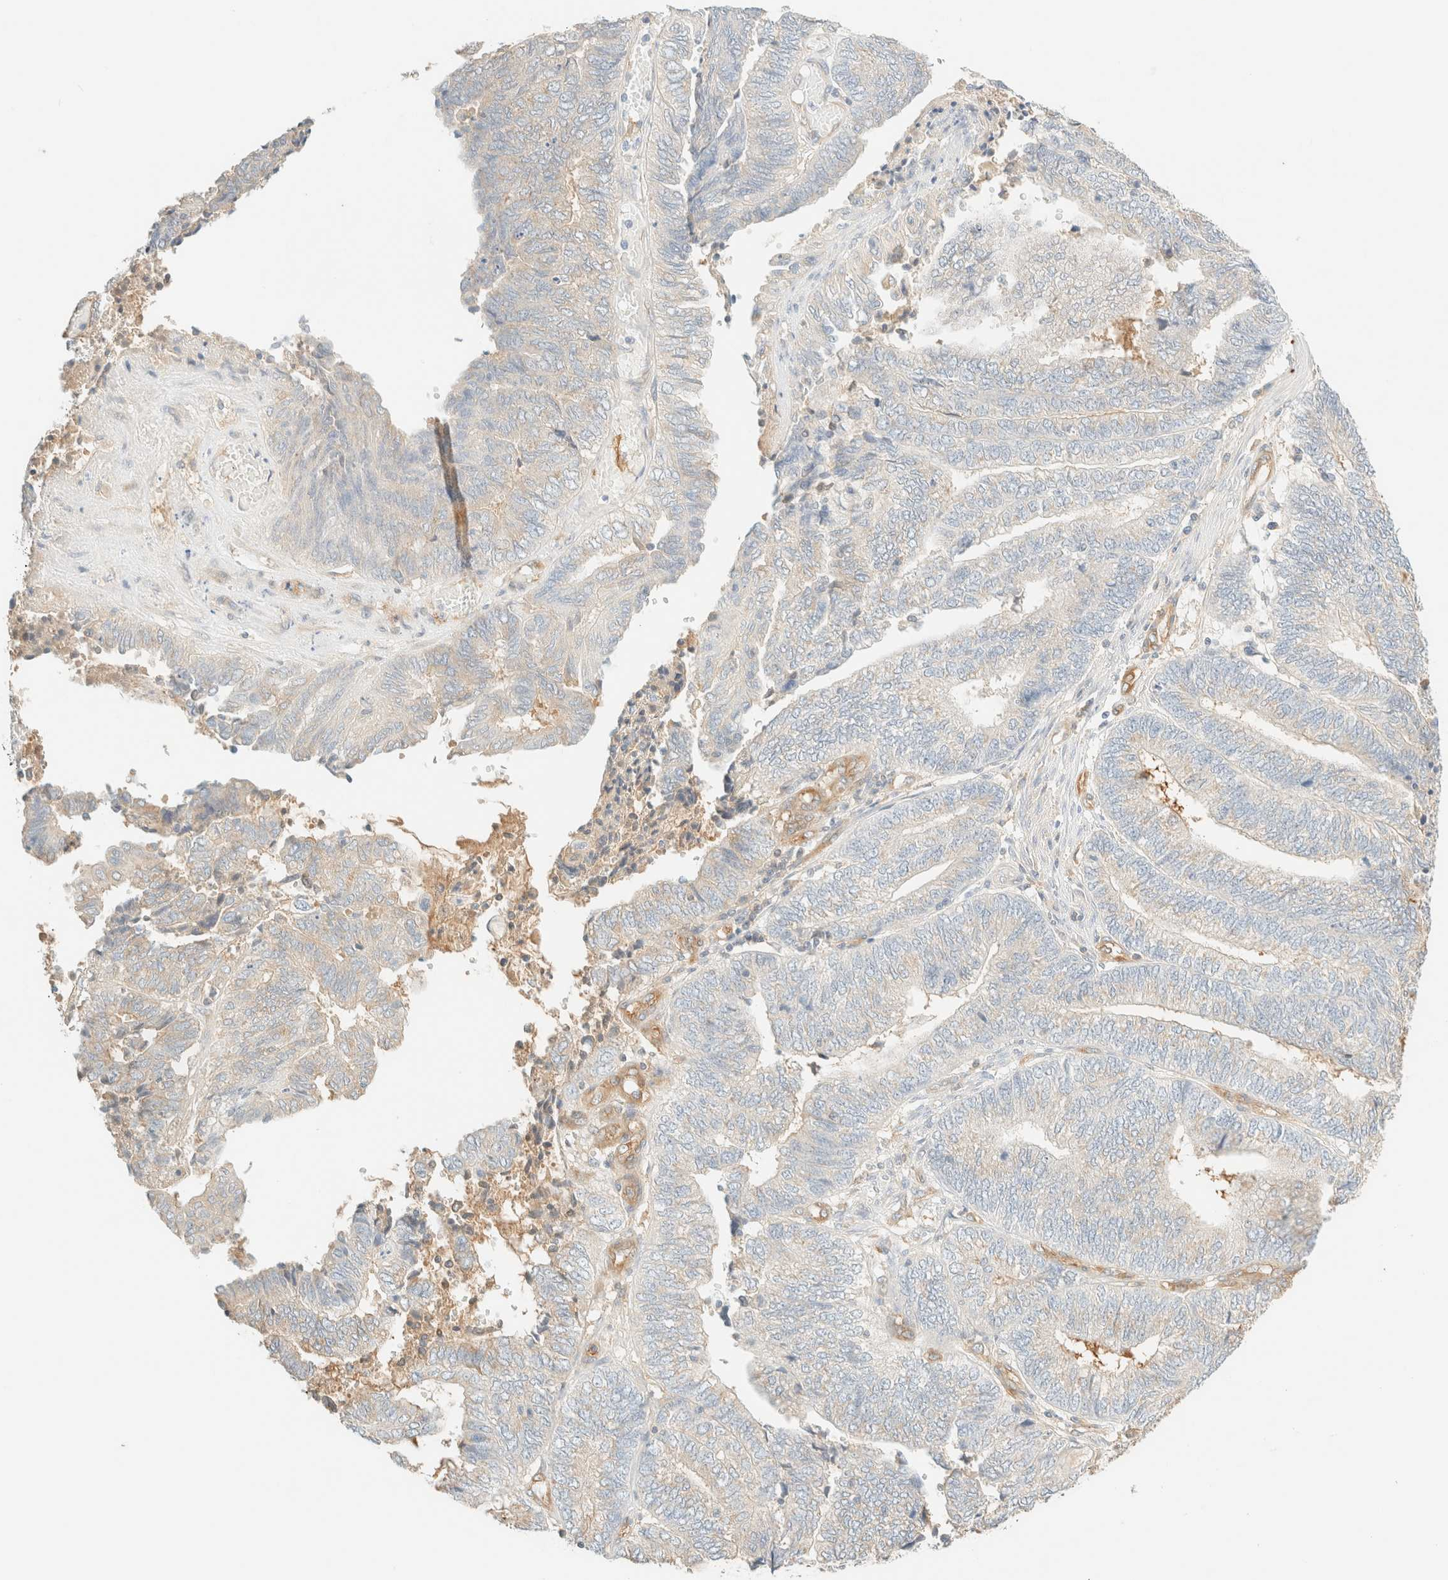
{"staining": {"intensity": "negative", "quantity": "none", "location": "none"}, "tissue": "endometrial cancer", "cell_type": "Tumor cells", "image_type": "cancer", "snomed": [{"axis": "morphology", "description": "Adenocarcinoma, NOS"}, {"axis": "topography", "description": "Uterus"}, {"axis": "topography", "description": "Endometrium"}], "caption": "Tumor cells are negative for protein expression in human endometrial cancer (adenocarcinoma). The staining is performed using DAB brown chromogen with nuclei counter-stained in using hematoxylin.", "gene": "FHOD1", "patient": {"sex": "female", "age": 70}}